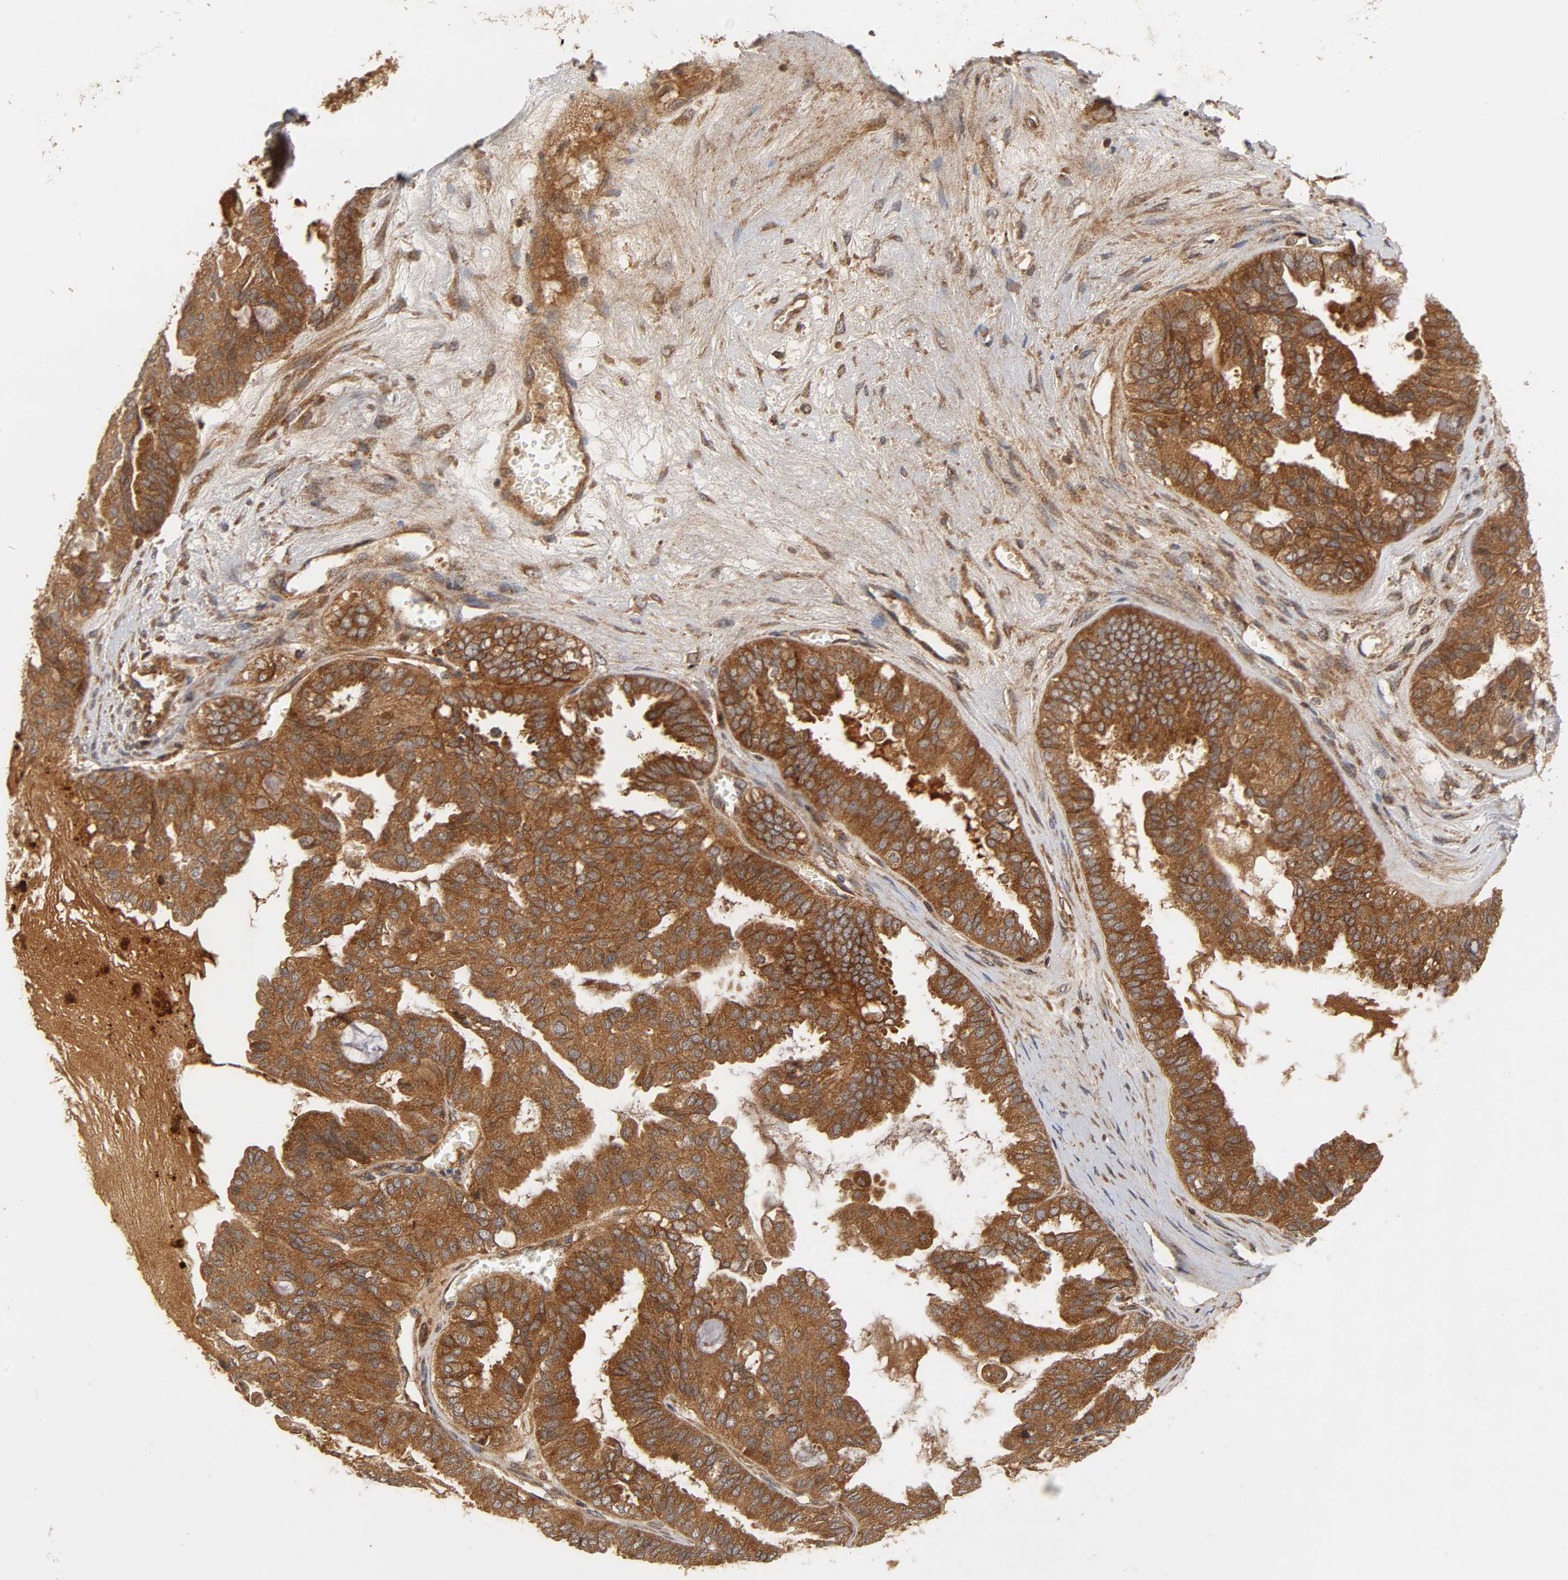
{"staining": {"intensity": "strong", "quantity": ">75%", "location": "cytoplasmic/membranous"}, "tissue": "ovarian cancer", "cell_type": "Tumor cells", "image_type": "cancer", "snomed": [{"axis": "morphology", "description": "Carcinoma, NOS"}, {"axis": "morphology", "description": "Carcinoma, endometroid"}, {"axis": "topography", "description": "Ovary"}], "caption": "This photomicrograph reveals IHC staining of ovarian cancer, with high strong cytoplasmic/membranous positivity in about >75% of tumor cells.", "gene": "IKBKB", "patient": {"sex": "female", "age": 50}}